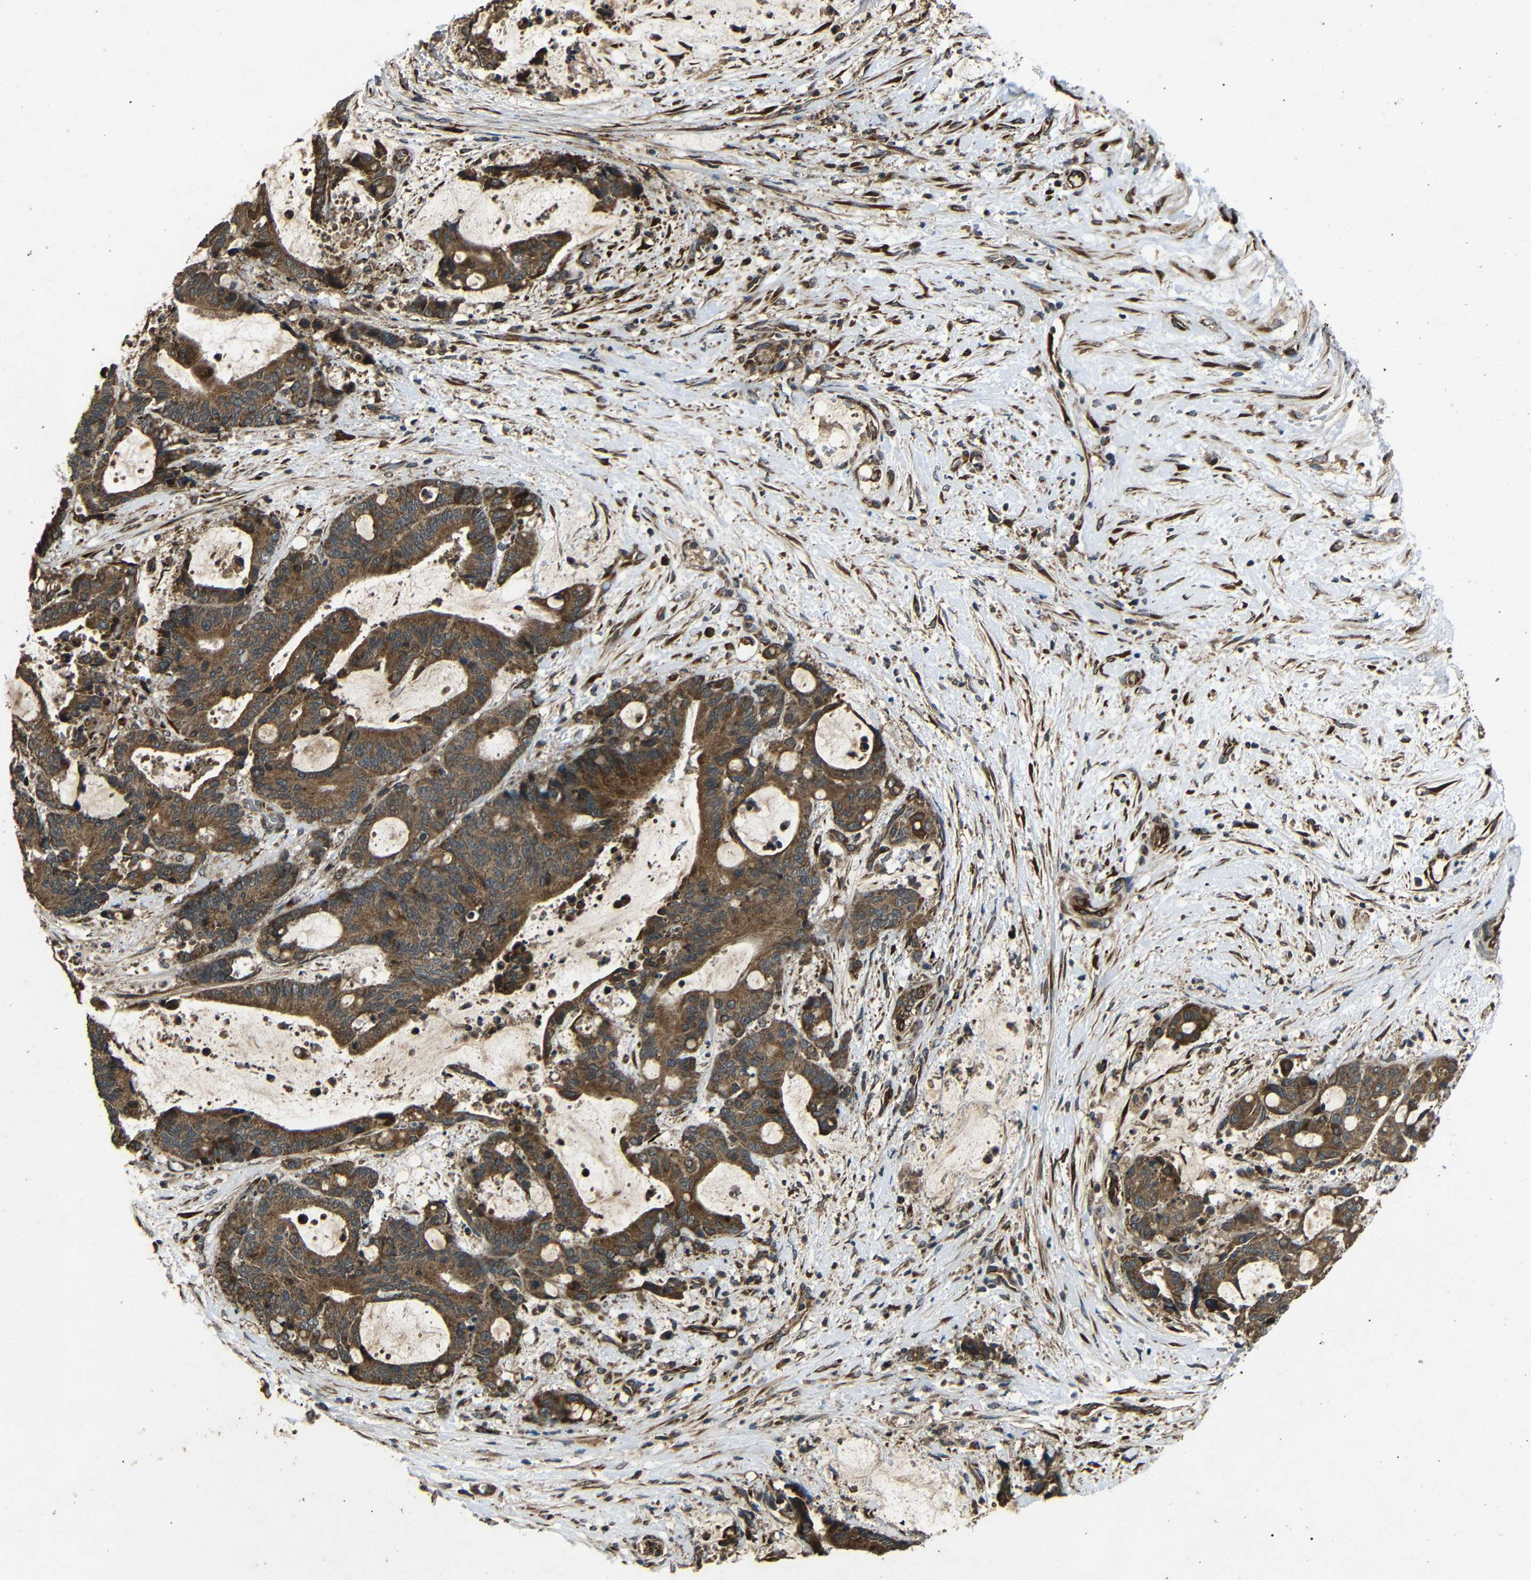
{"staining": {"intensity": "strong", "quantity": ">75%", "location": "cytoplasmic/membranous"}, "tissue": "liver cancer", "cell_type": "Tumor cells", "image_type": "cancer", "snomed": [{"axis": "morphology", "description": "Normal tissue, NOS"}, {"axis": "morphology", "description": "Cholangiocarcinoma"}, {"axis": "topography", "description": "Liver"}, {"axis": "topography", "description": "Peripheral nerve tissue"}], "caption": "Approximately >75% of tumor cells in liver cancer demonstrate strong cytoplasmic/membranous protein positivity as visualized by brown immunohistochemical staining.", "gene": "TRPC1", "patient": {"sex": "female", "age": 73}}